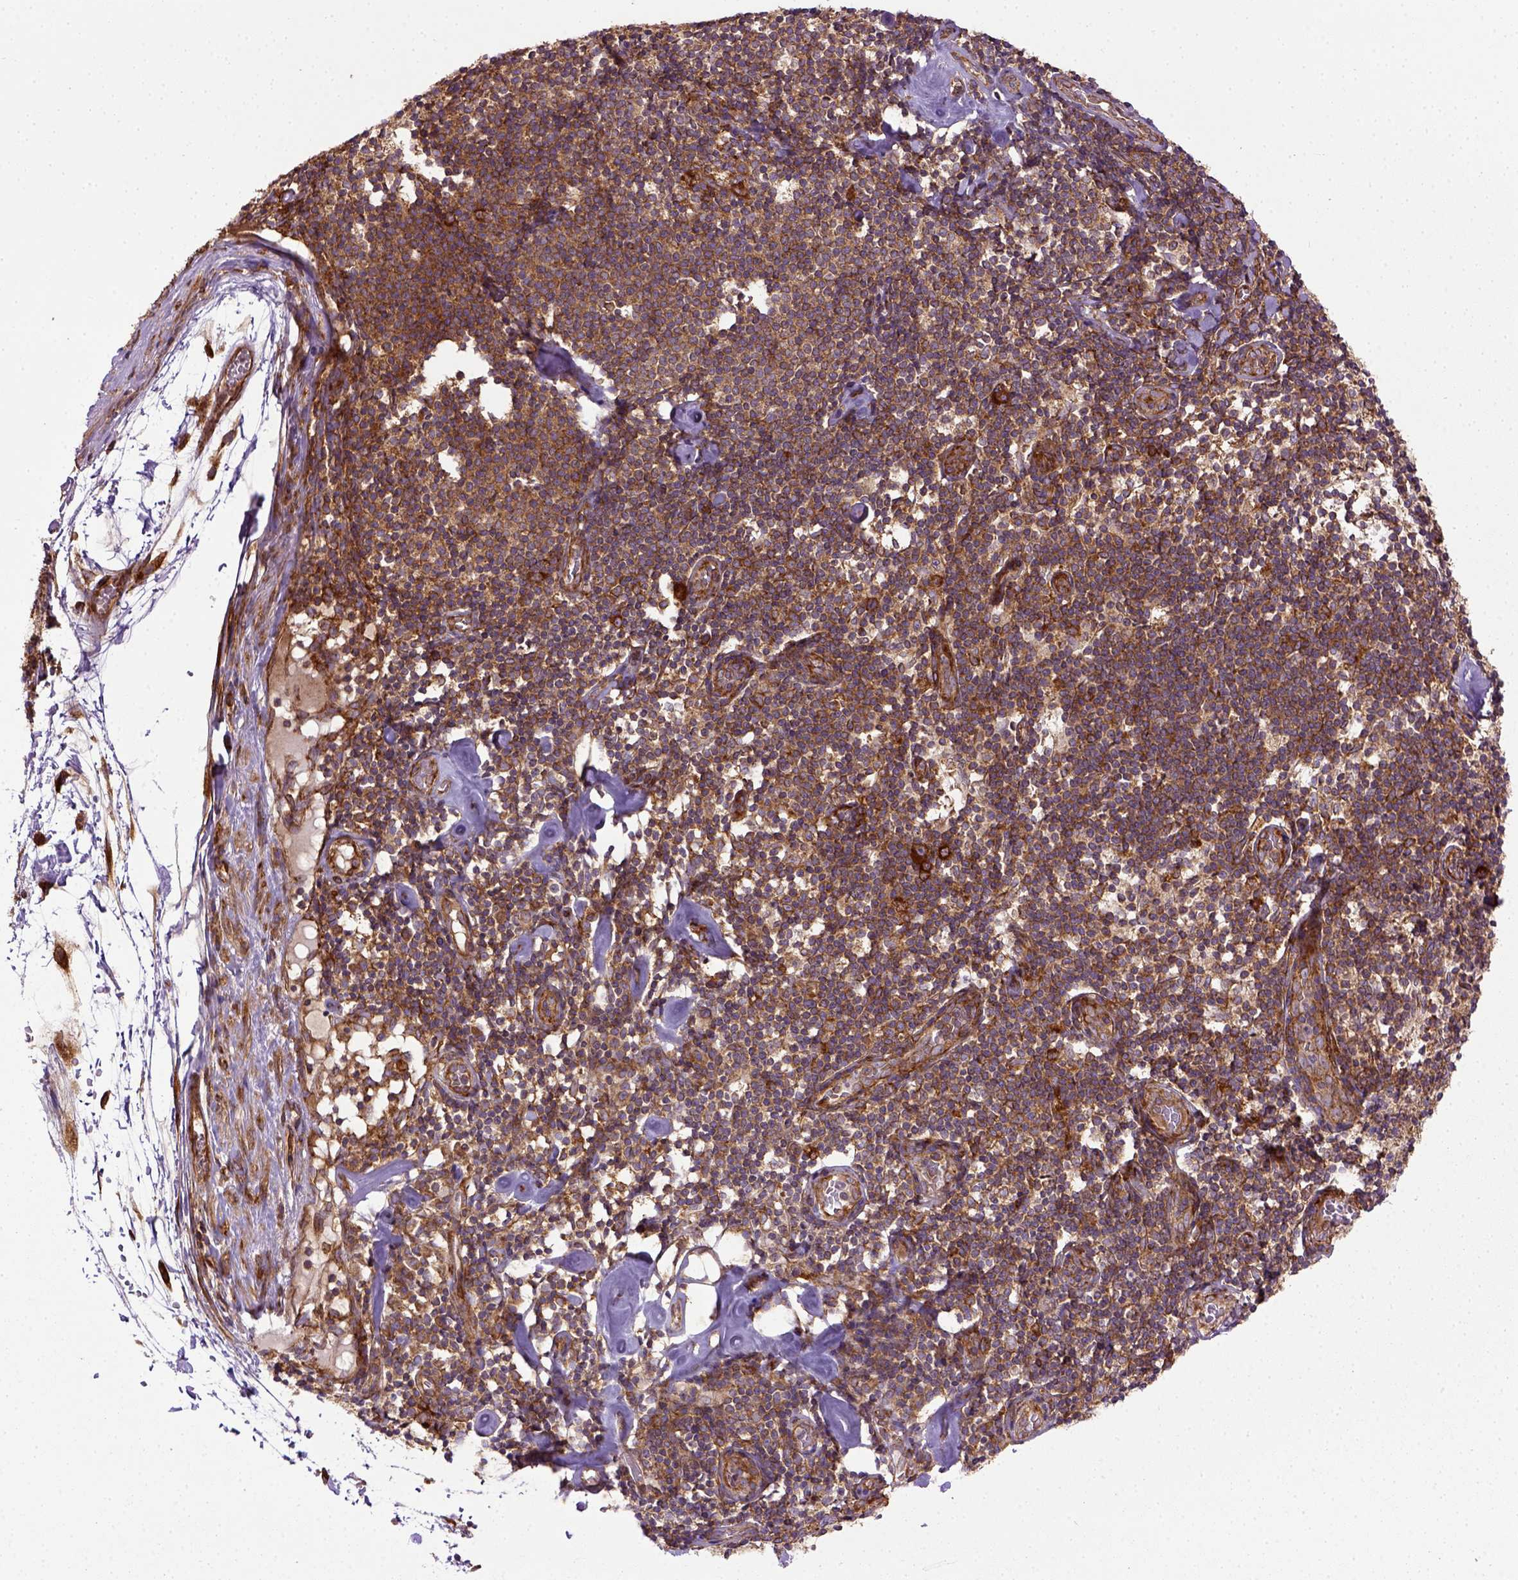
{"staining": {"intensity": "strong", "quantity": ">75%", "location": "cytoplasmic/membranous"}, "tissue": "melanoma", "cell_type": "Tumor cells", "image_type": "cancer", "snomed": [{"axis": "morphology", "description": "Malignant melanoma, Metastatic site"}, {"axis": "topography", "description": "Lymph node"}], "caption": "About >75% of tumor cells in human malignant melanoma (metastatic site) display strong cytoplasmic/membranous protein positivity as visualized by brown immunohistochemical staining.", "gene": "CAPRIN1", "patient": {"sex": "female", "age": 64}}